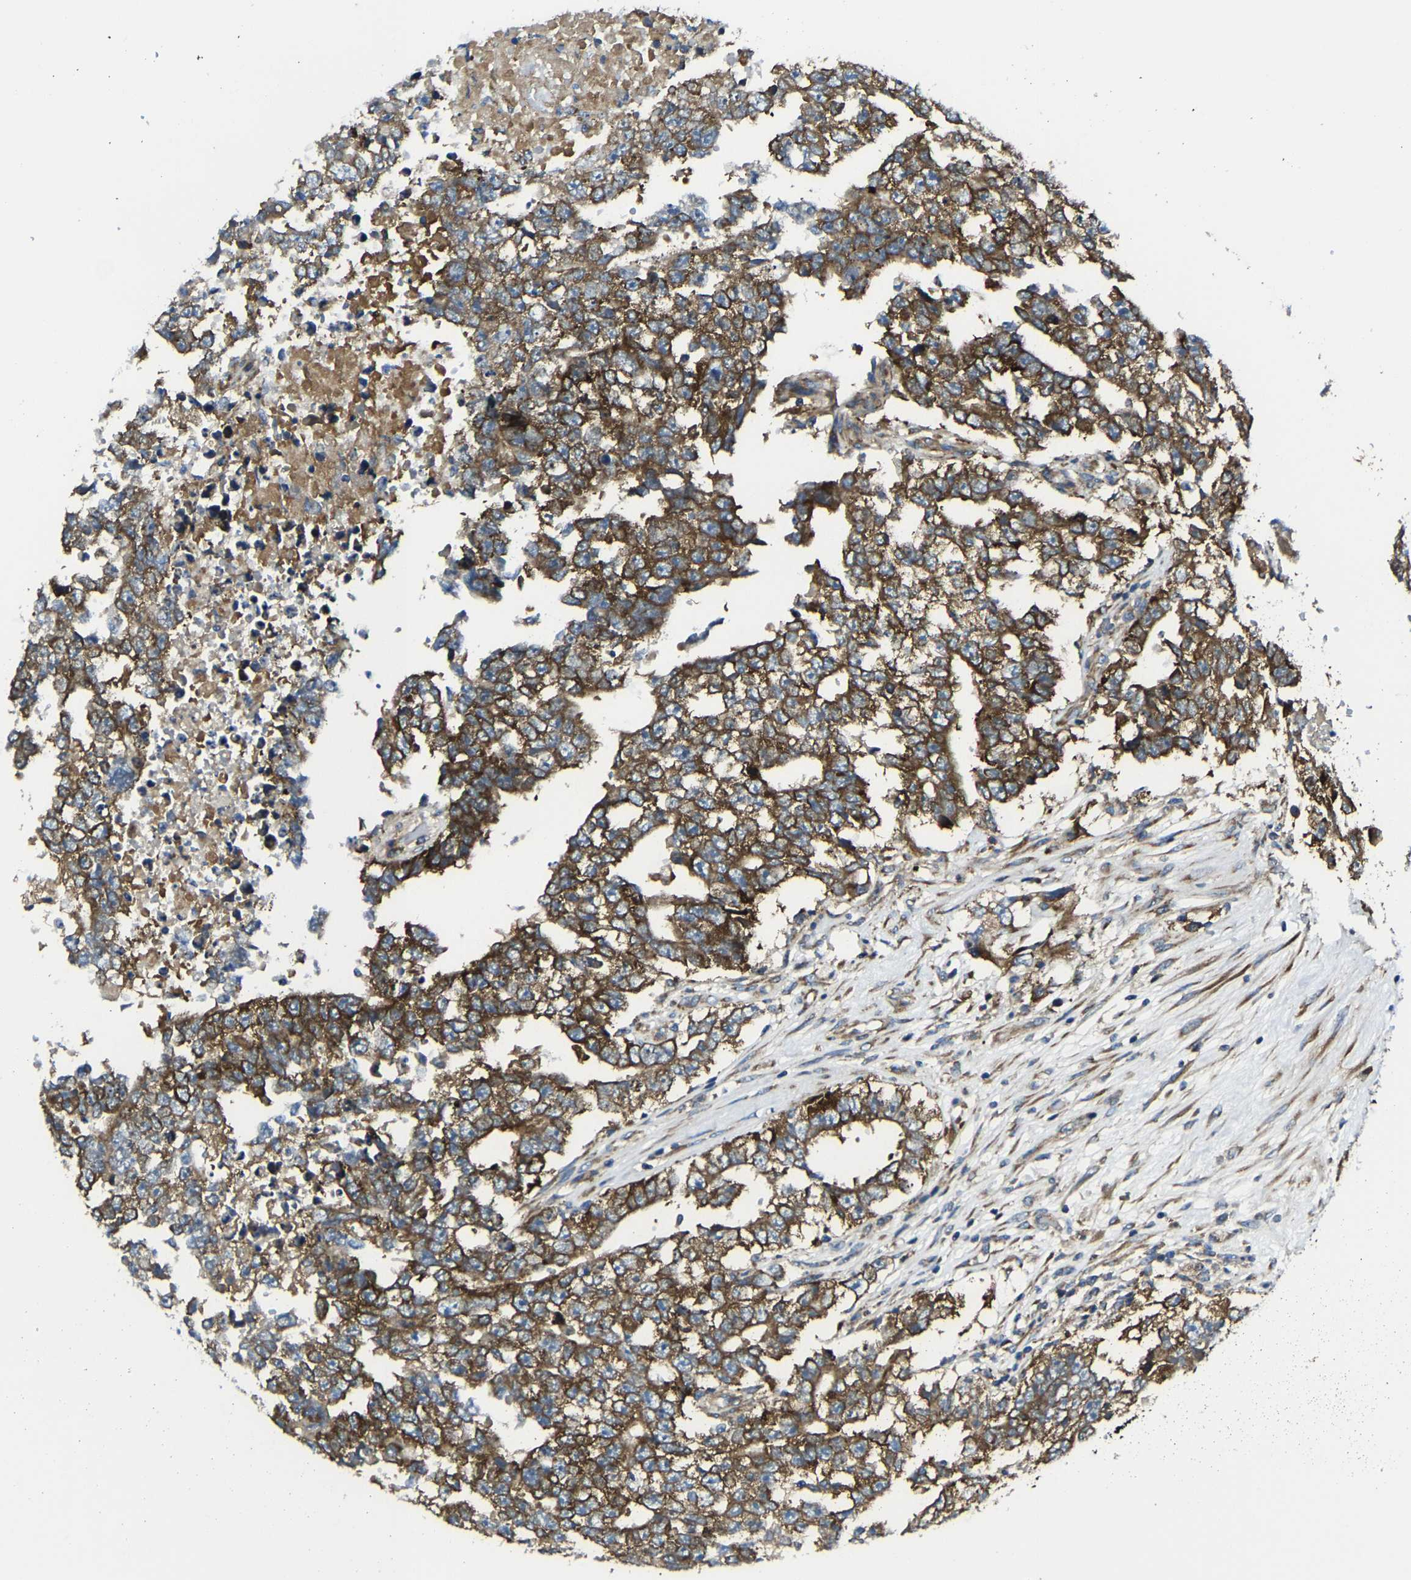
{"staining": {"intensity": "moderate", "quantity": ">75%", "location": "cytoplasmic/membranous"}, "tissue": "testis cancer", "cell_type": "Tumor cells", "image_type": "cancer", "snomed": [{"axis": "morphology", "description": "Carcinoma, Embryonal, NOS"}, {"axis": "topography", "description": "Testis"}], "caption": "This is a histology image of IHC staining of embryonal carcinoma (testis), which shows moderate staining in the cytoplasmic/membranous of tumor cells.", "gene": "G3BP2", "patient": {"sex": "male", "age": 25}}